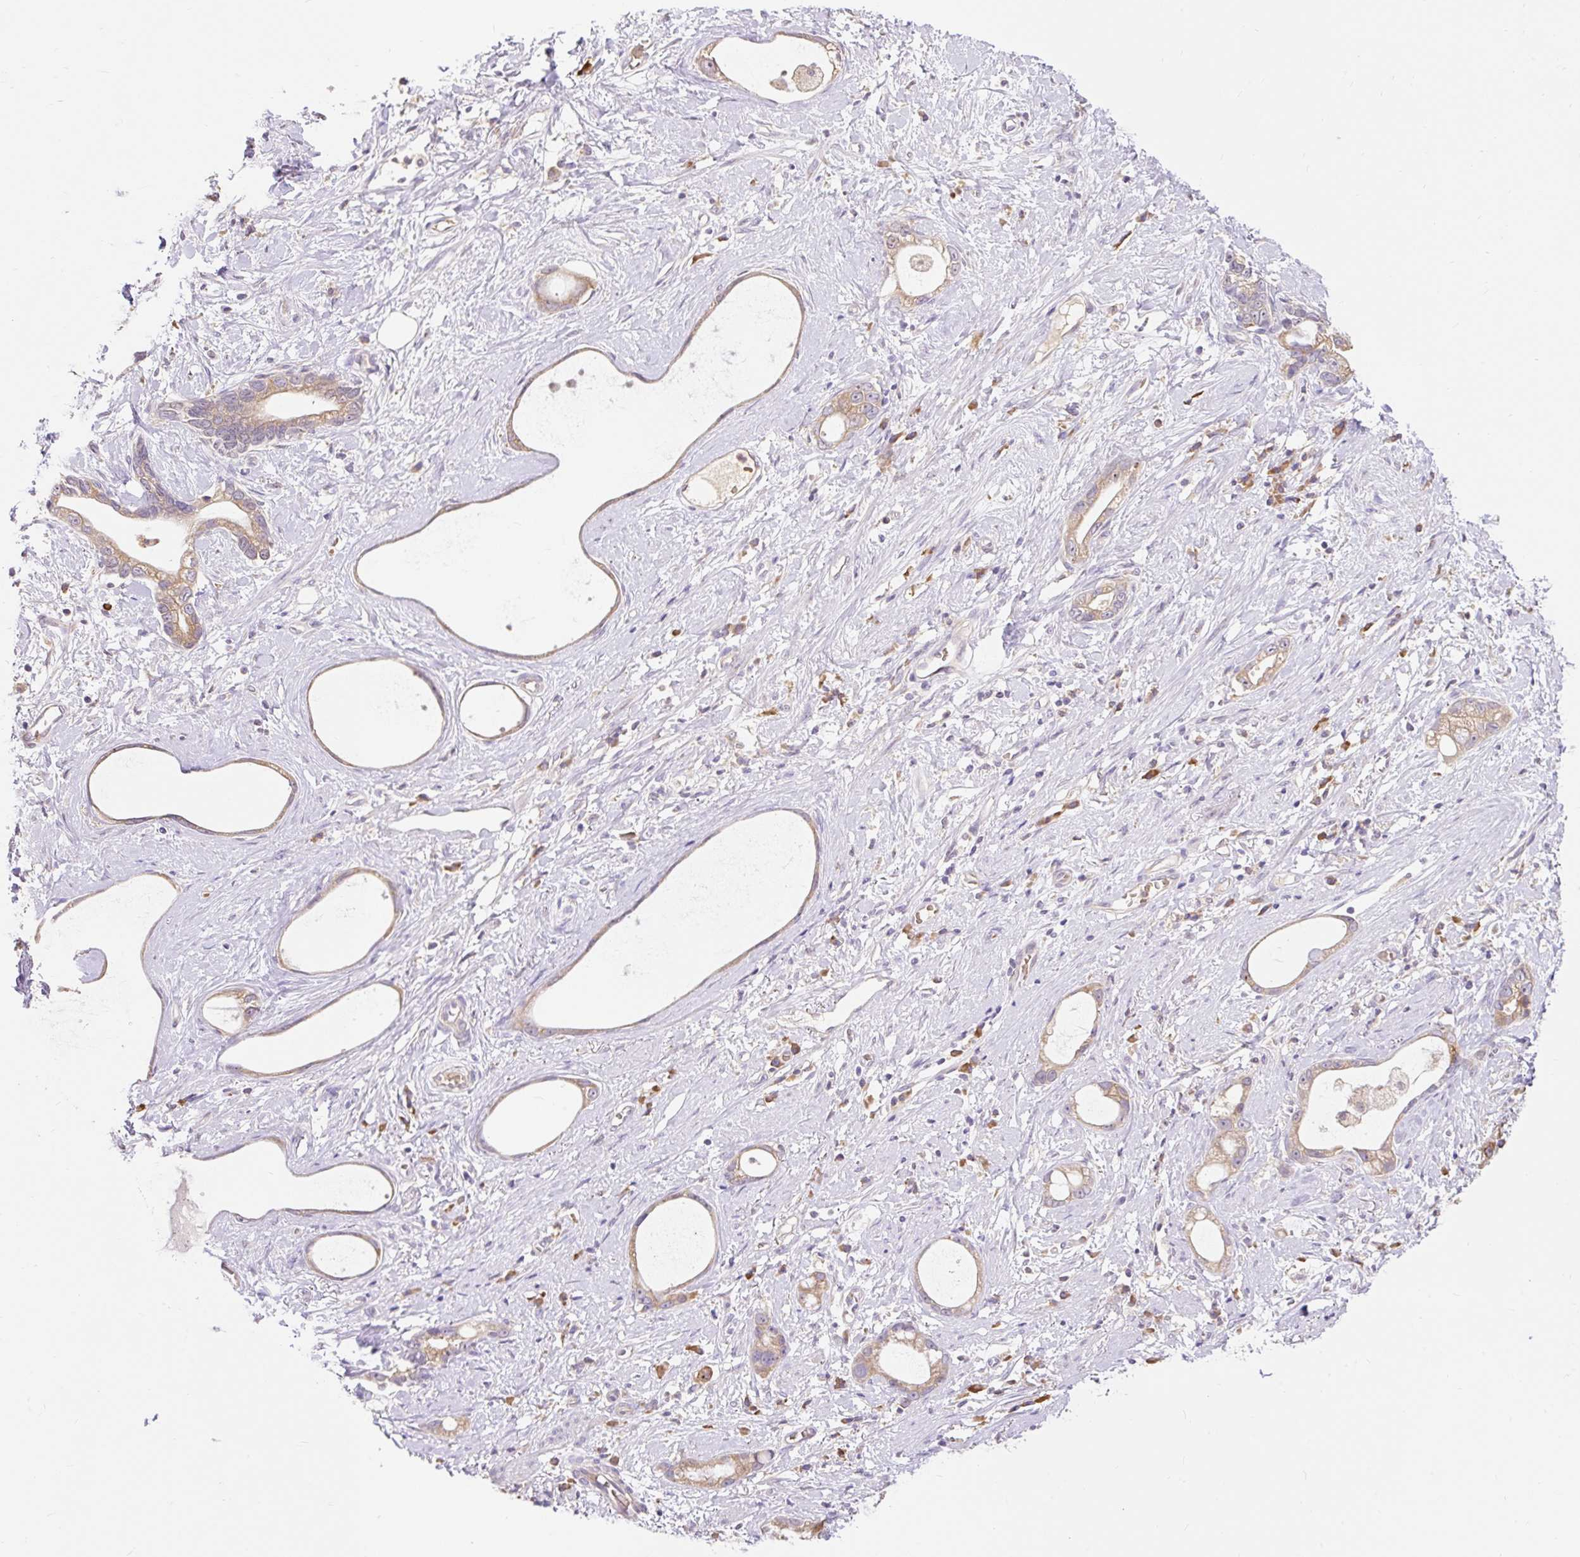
{"staining": {"intensity": "moderate", "quantity": ">75%", "location": "cytoplasmic/membranous"}, "tissue": "stomach cancer", "cell_type": "Tumor cells", "image_type": "cancer", "snomed": [{"axis": "morphology", "description": "Adenocarcinoma, NOS"}, {"axis": "topography", "description": "Stomach"}], "caption": "An image showing moderate cytoplasmic/membranous positivity in approximately >75% of tumor cells in adenocarcinoma (stomach), as visualized by brown immunohistochemical staining.", "gene": "SEC63", "patient": {"sex": "male", "age": 55}}